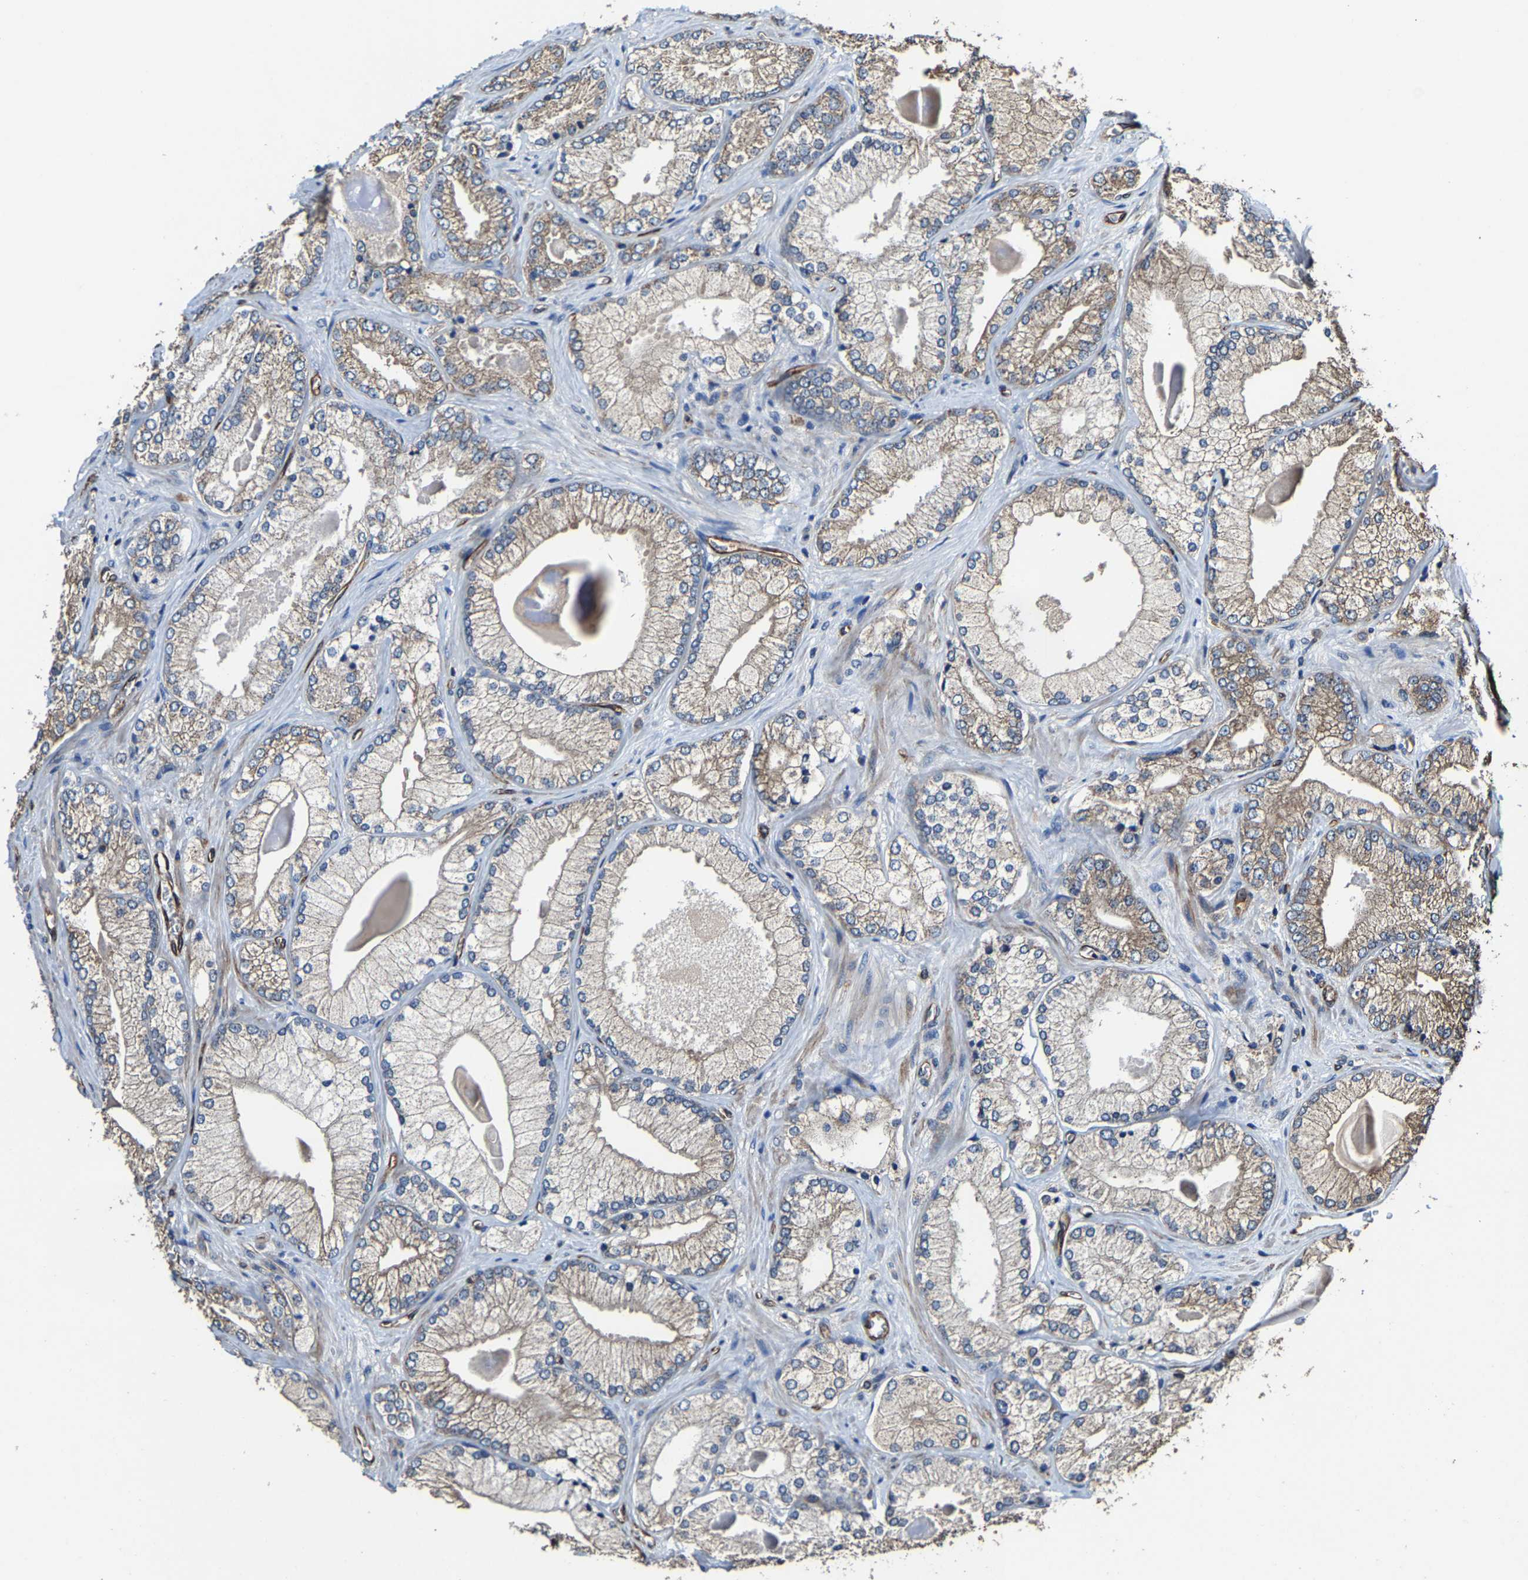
{"staining": {"intensity": "weak", "quantity": ">75%", "location": "cytoplasmic/membranous"}, "tissue": "prostate cancer", "cell_type": "Tumor cells", "image_type": "cancer", "snomed": [{"axis": "morphology", "description": "Adenocarcinoma, Low grade"}, {"axis": "topography", "description": "Prostate"}], "caption": "The immunohistochemical stain labels weak cytoplasmic/membranous positivity in tumor cells of low-grade adenocarcinoma (prostate) tissue.", "gene": "GFRA3", "patient": {"sex": "male", "age": 65}}